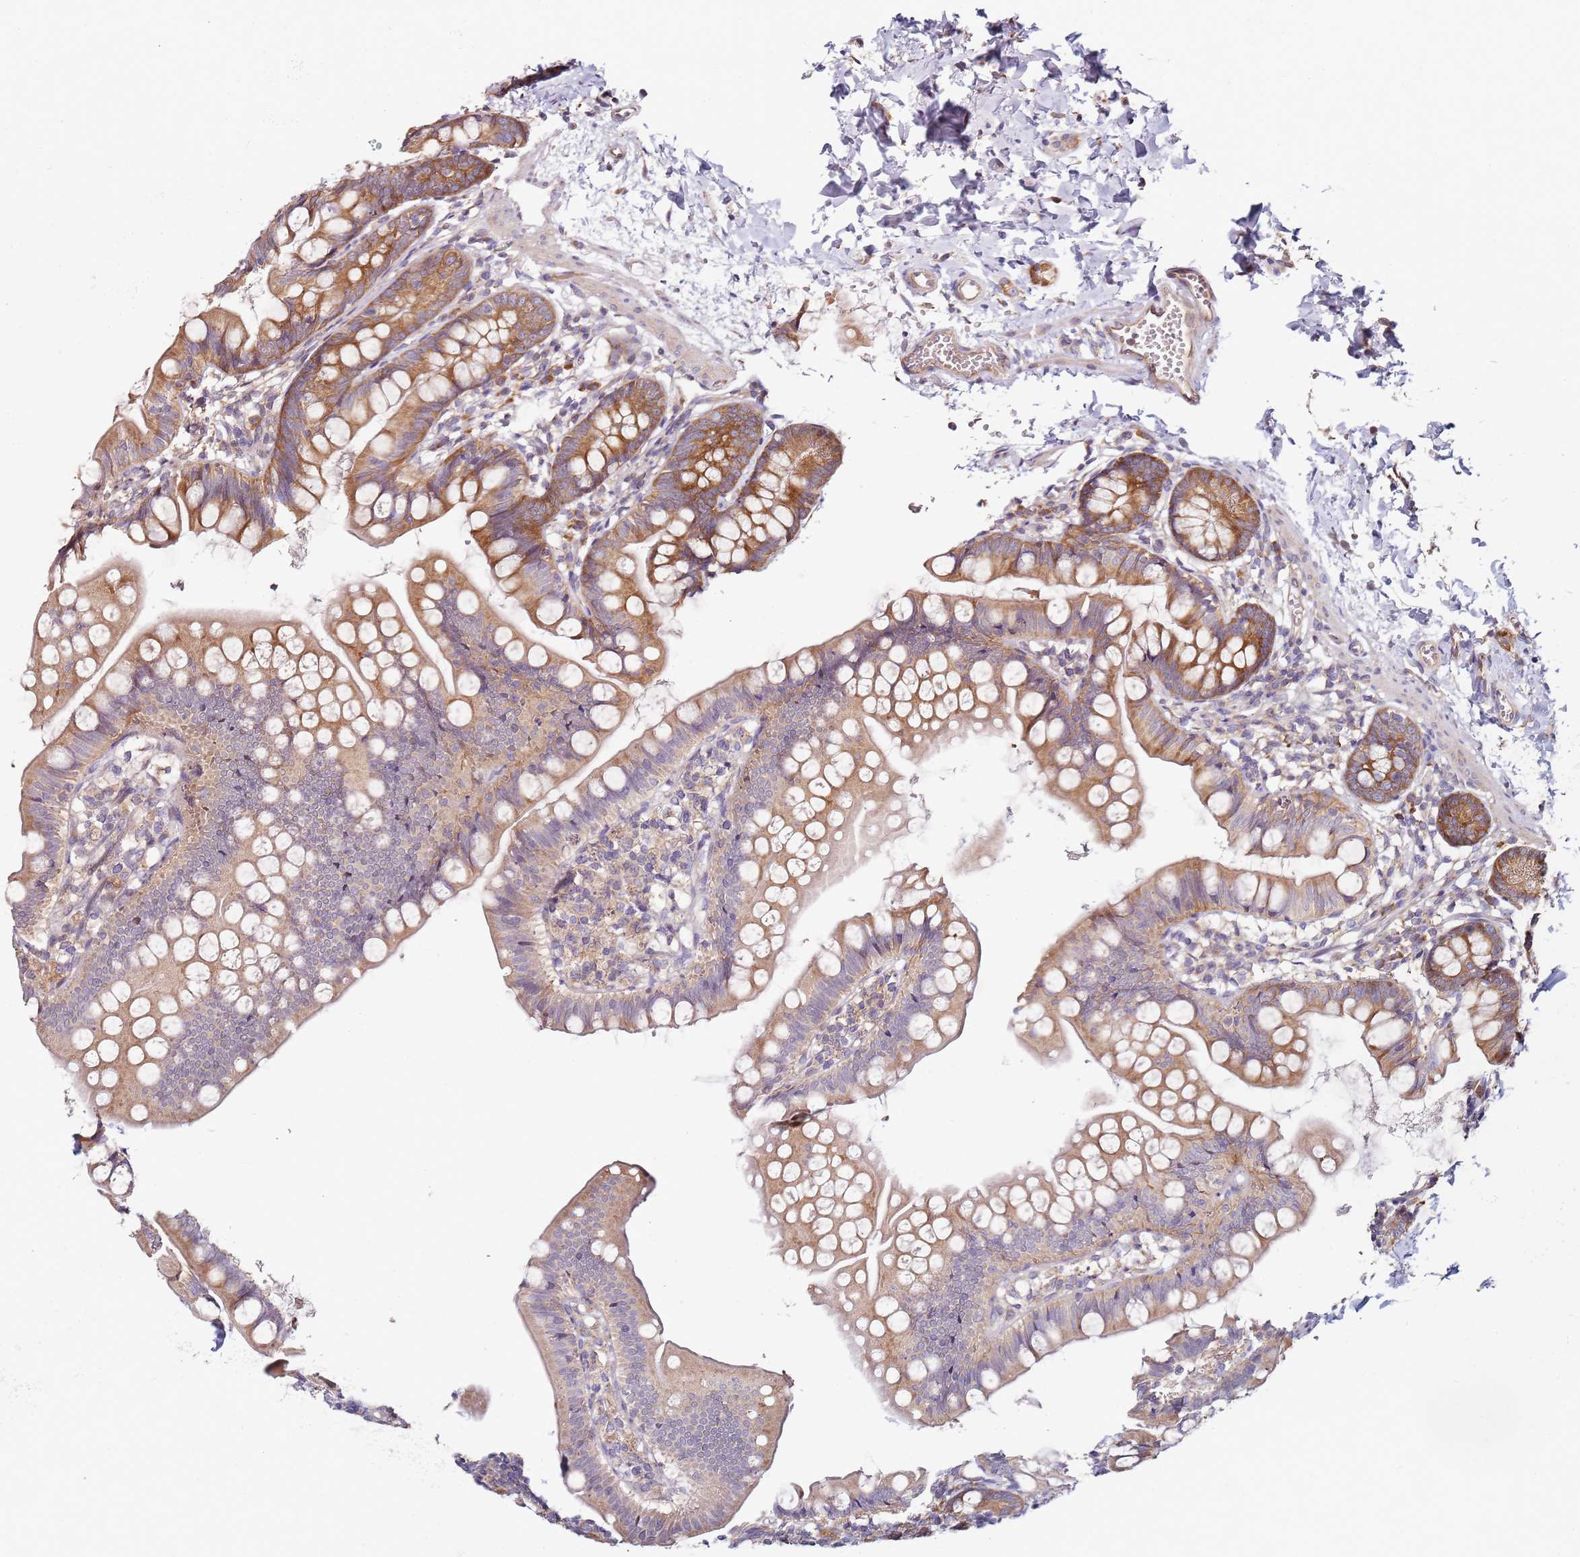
{"staining": {"intensity": "moderate", "quantity": ">75%", "location": "cytoplasmic/membranous"}, "tissue": "small intestine", "cell_type": "Glandular cells", "image_type": "normal", "snomed": [{"axis": "morphology", "description": "Normal tissue, NOS"}, {"axis": "topography", "description": "Small intestine"}], "caption": "Benign small intestine reveals moderate cytoplasmic/membranous expression in approximately >75% of glandular cells (IHC, brightfield microscopy, high magnification)..", "gene": "RPS3A", "patient": {"sex": "male", "age": 7}}